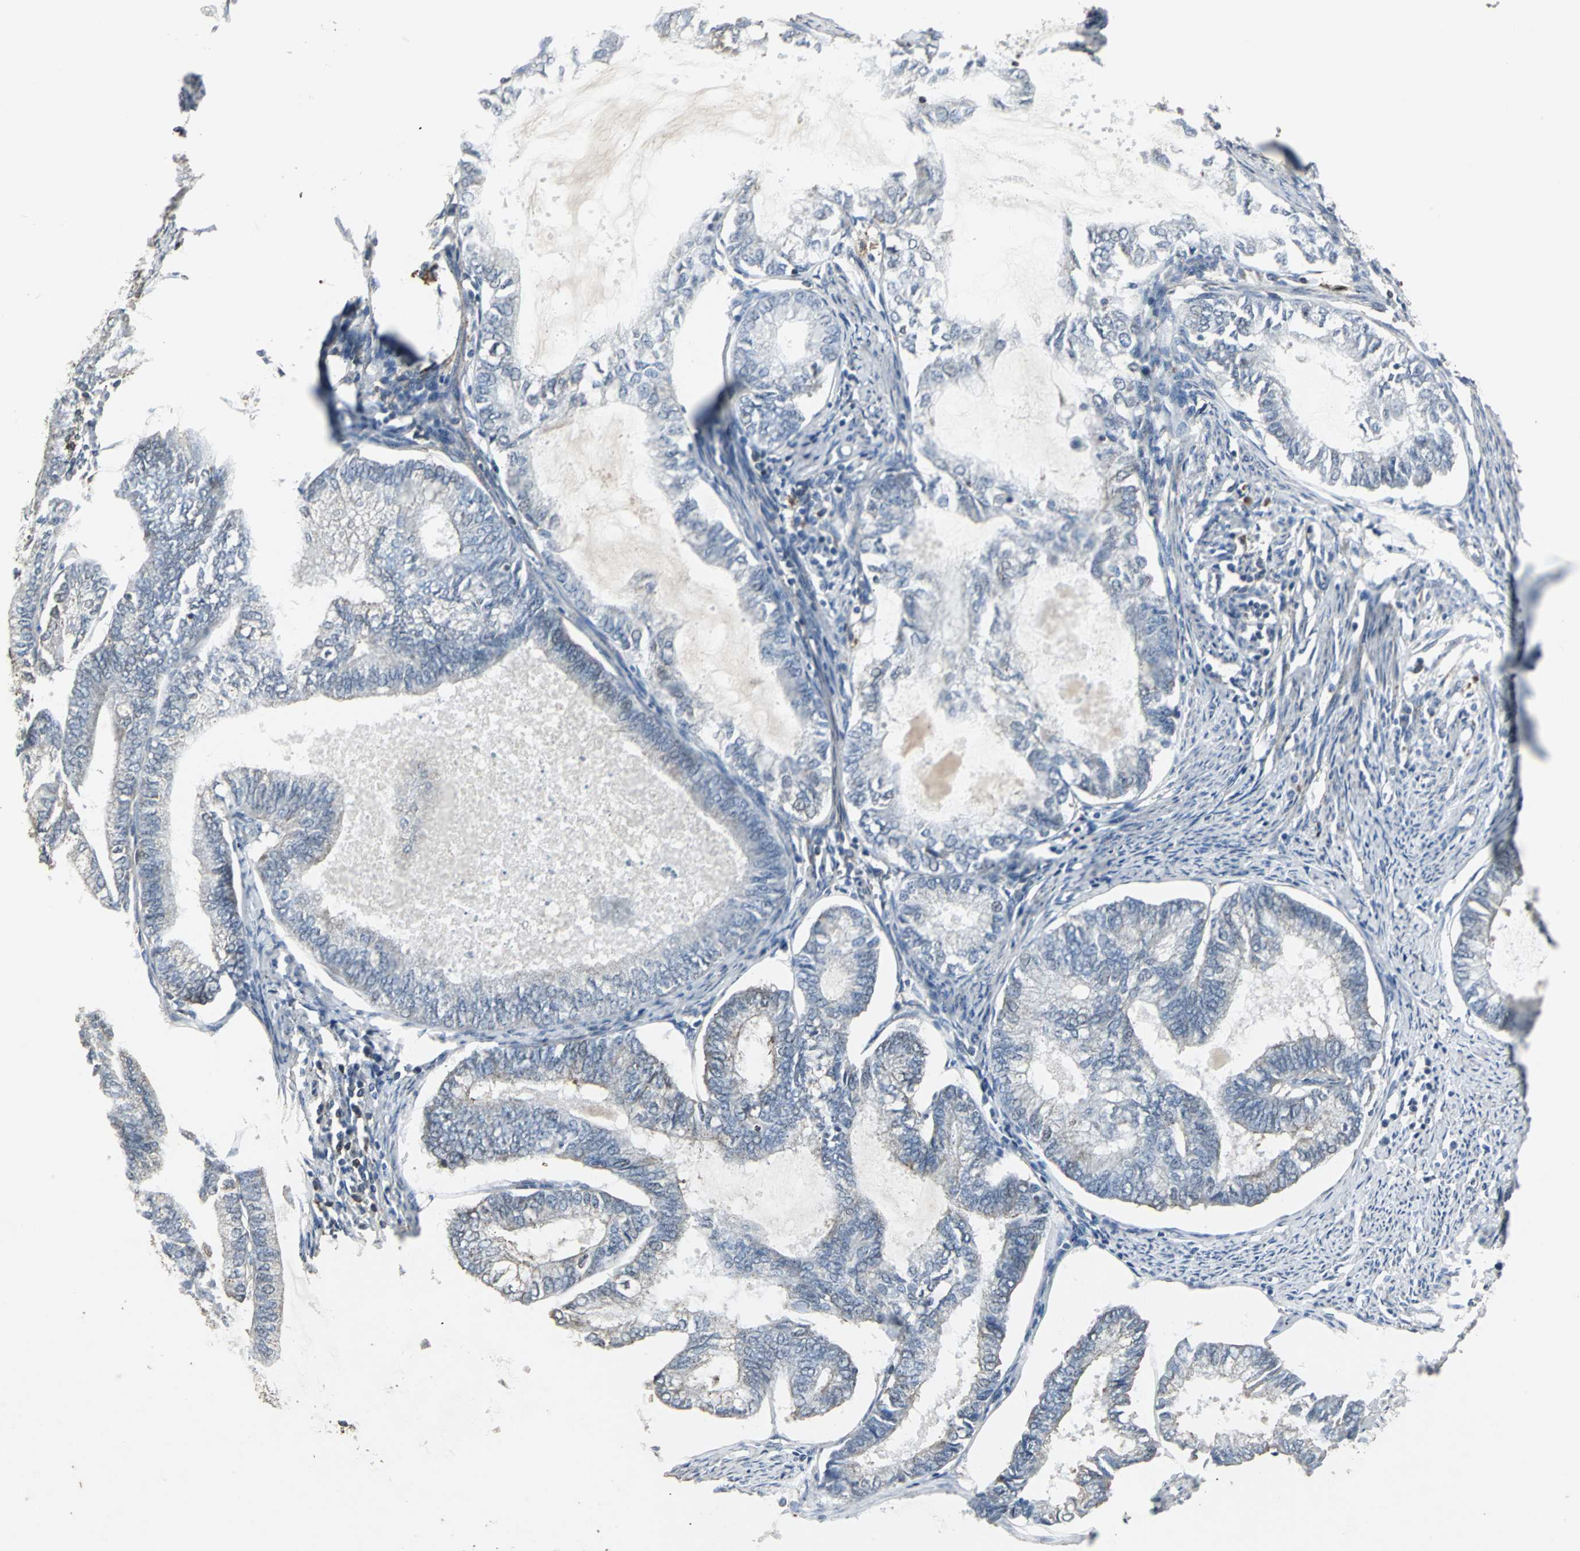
{"staining": {"intensity": "negative", "quantity": "none", "location": "none"}, "tissue": "endometrial cancer", "cell_type": "Tumor cells", "image_type": "cancer", "snomed": [{"axis": "morphology", "description": "Adenocarcinoma, NOS"}, {"axis": "topography", "description": "Endometrium"}], "caption": "A photomicrograph of human endometrial cancer (adenocarcinoma) is negative for staining in tumor cells.", "gene": "DNAJB4", "patient": {"sex": "female", "age": 86}}